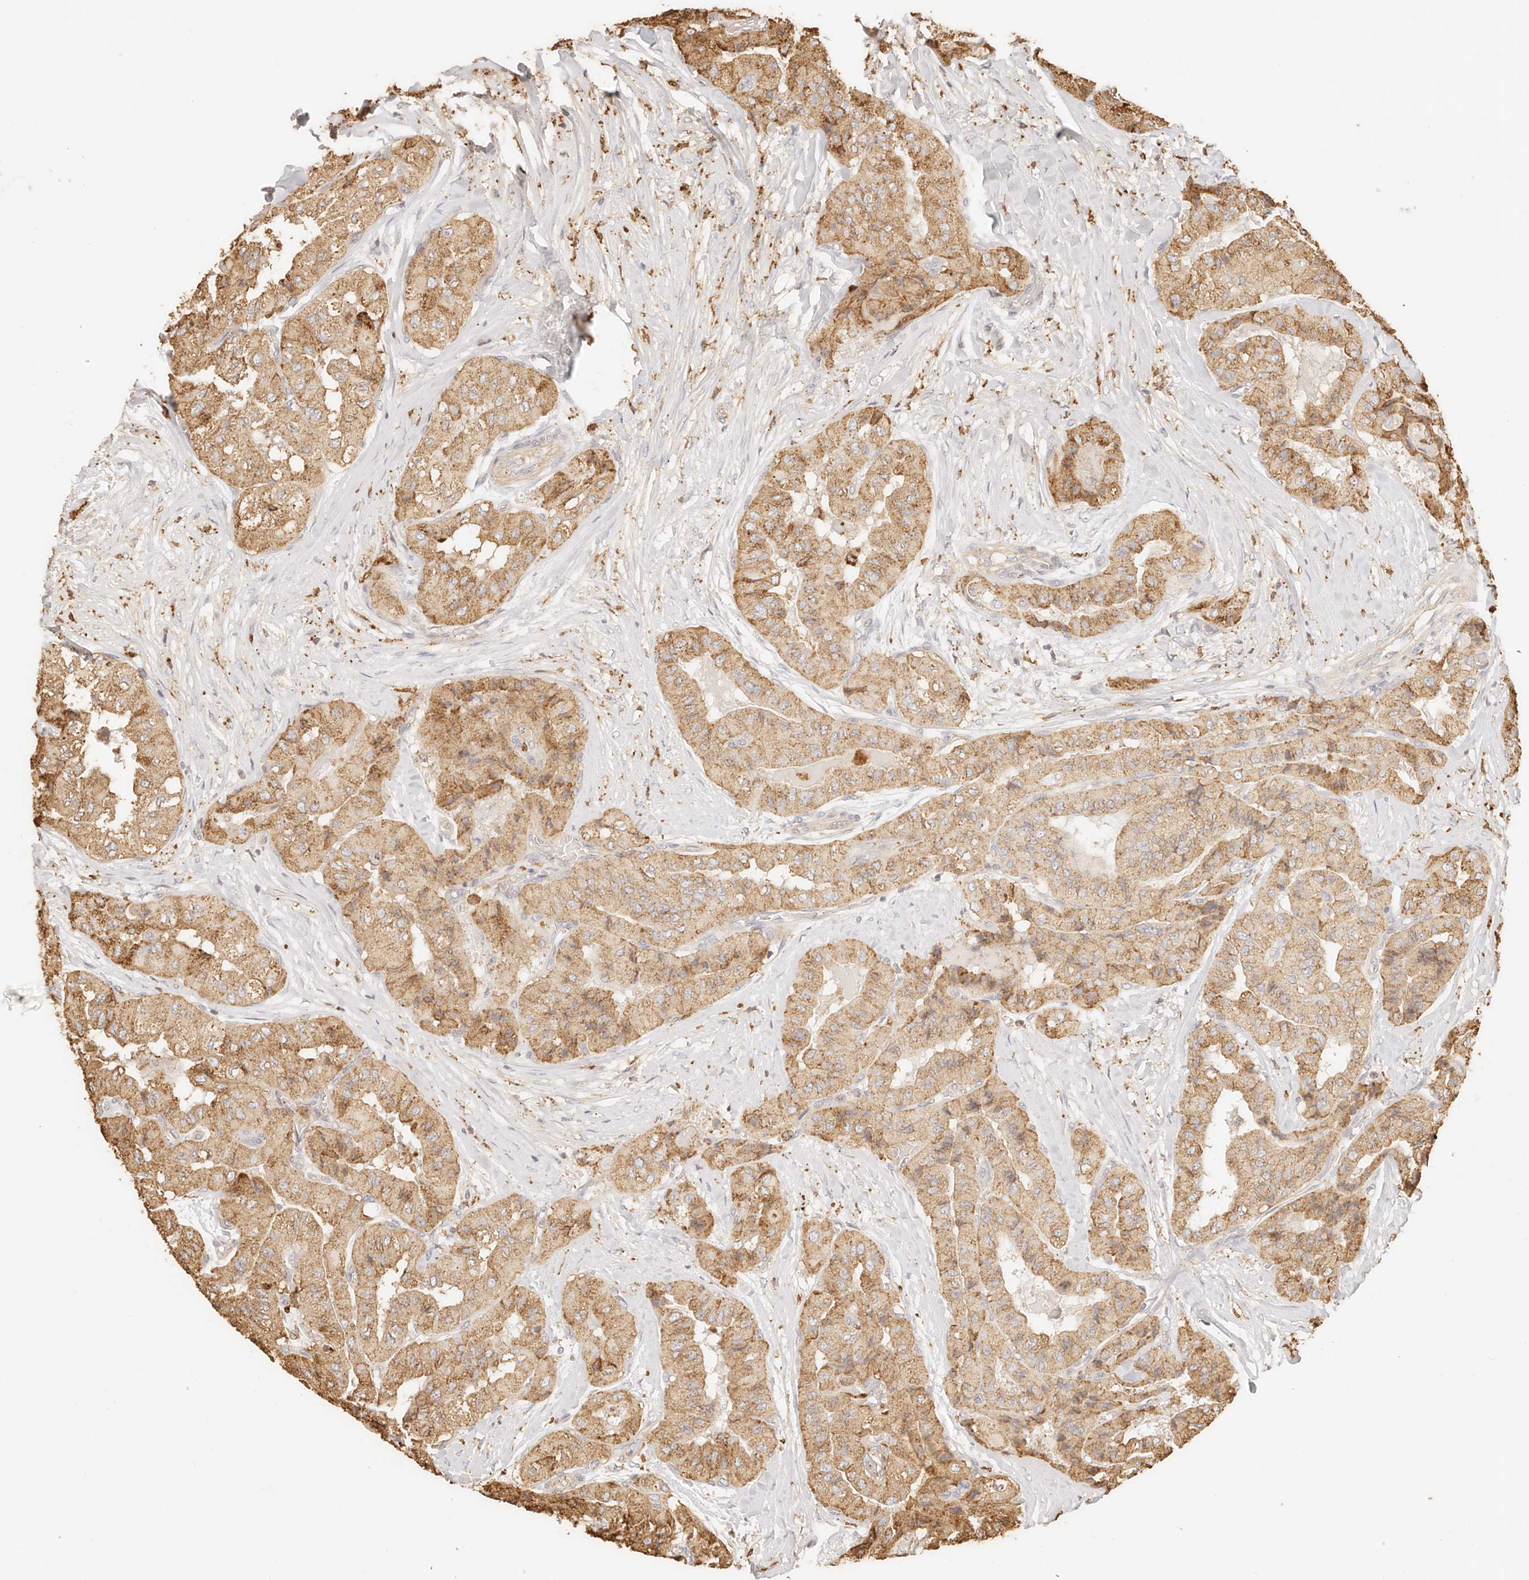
{"staining": {"intensity": "moderate", "quantity": ">75%", "location": "cytoplasmic/membranous"}, "tissue": "thyroid cancer", "cell_type": "Tumor cells", "image_type": "cancer", "snomed": [{"axis": "morphology", "description": "Papillary adenocarcinoma, NOS"}, {"axis": "topography", "description": "Thyroid gland"}], "caption": "Immunohistochemical staining of thyroid cancer (papillary adenocarcinoma) demonstrates moderate cytoplasmic/membranous protein positivity in approximately >75% of tumor cells. (DAB (3,3'-diaminobenzidine) IHC with brightfield microscopy, high magnification).", "gene": "CNMD", "patient": {"sex": "female", "age": 59}}